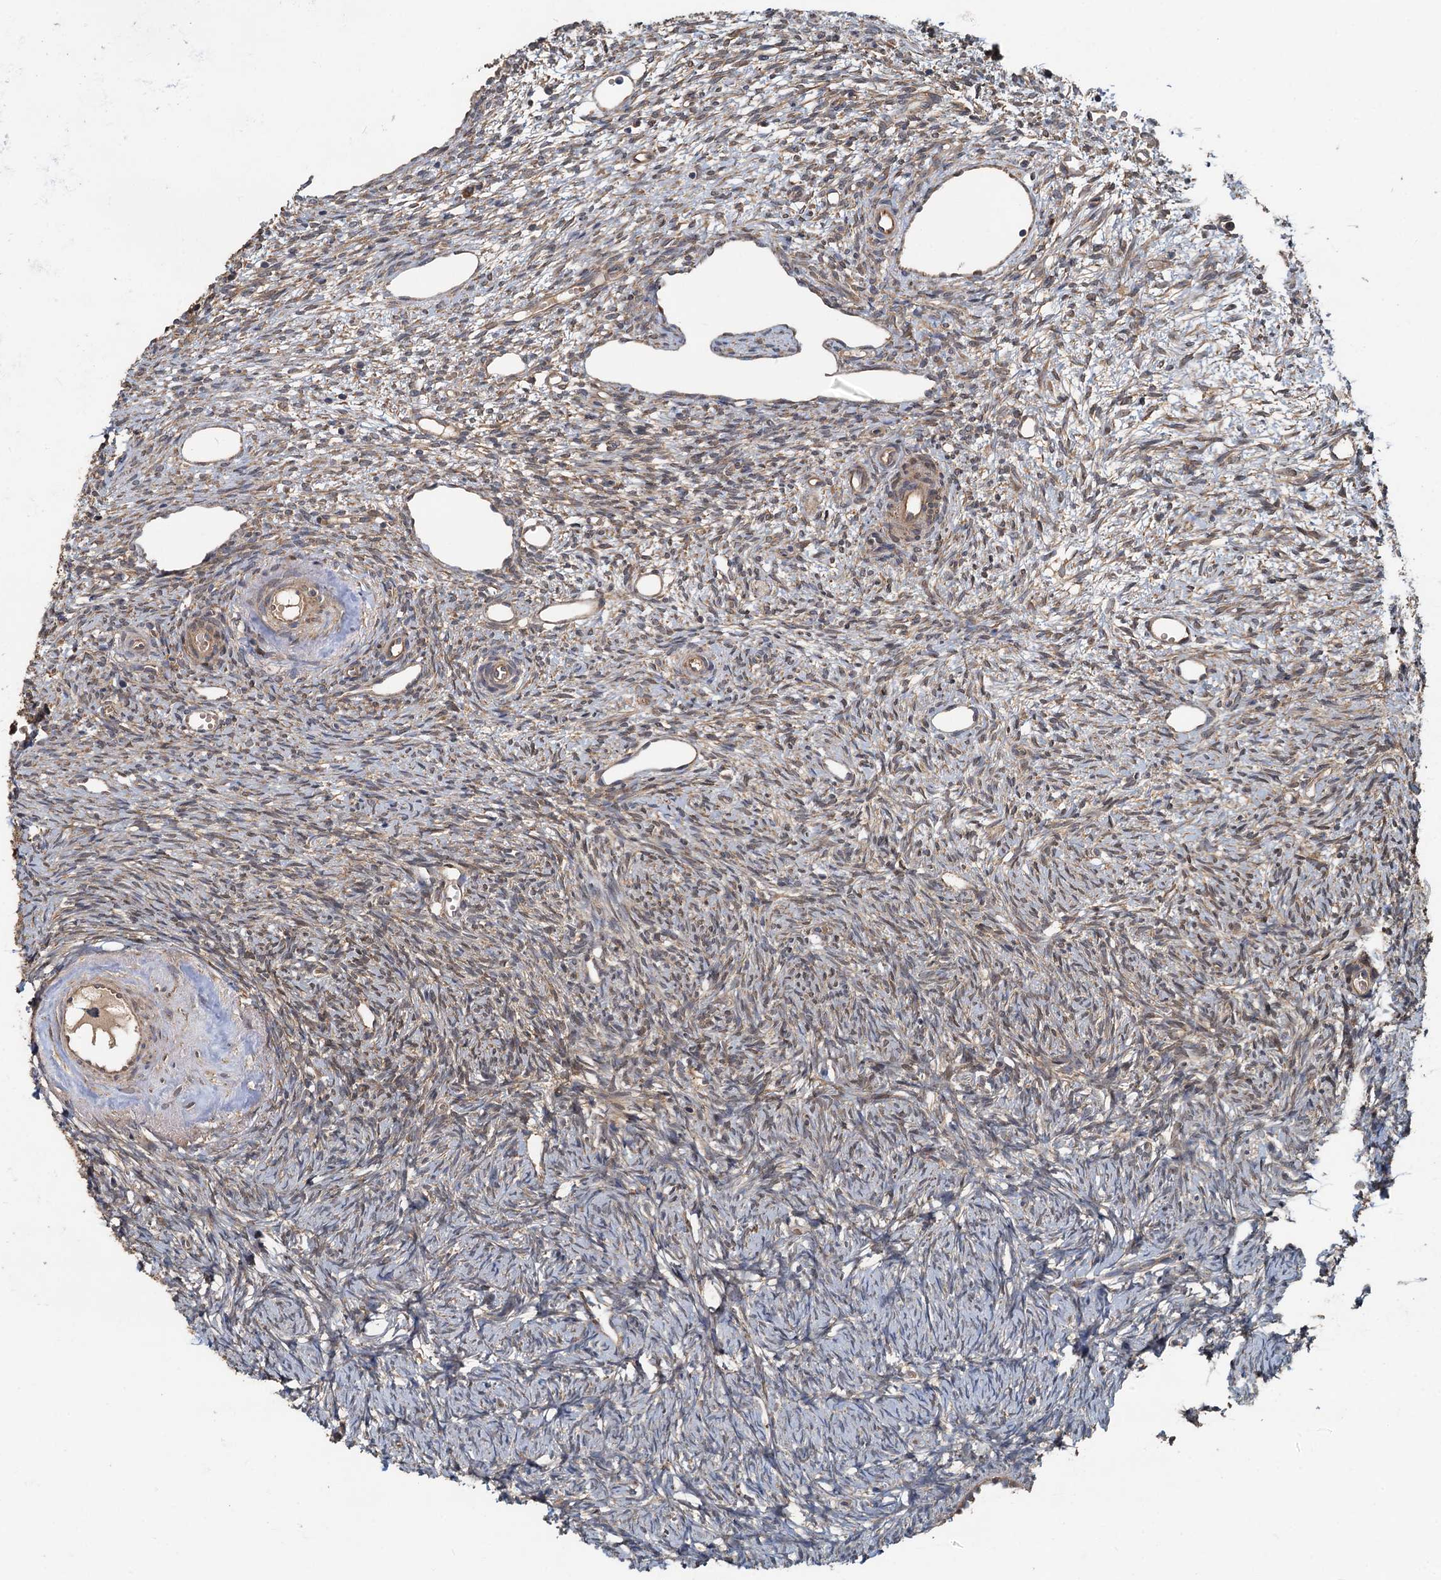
{"staining": {"intensity": "moderate", "quantity": ">75%", "location": "cytoplasmic/membranous"}, "tissue": "ovary", "cell_type": "Ovarian stroma cells", "image_type": "normal", "snomed": [{"axis": "morphology", "description": "Normal tissue, NOS"}, {"axis": "topography", "description": "Ovary"}], "caption": "Protein expression analysis of unremarkable ovary demonstrates moderate cytoplasmic/membranous staining in about >75% of ovarian stroma cells. Using DAB (brown) and hematoxylin (blue) stains, captured at high magnification using brightfield microscopy.", "gene": "HYI", "patient": {"sex": "female", "age": 51}}